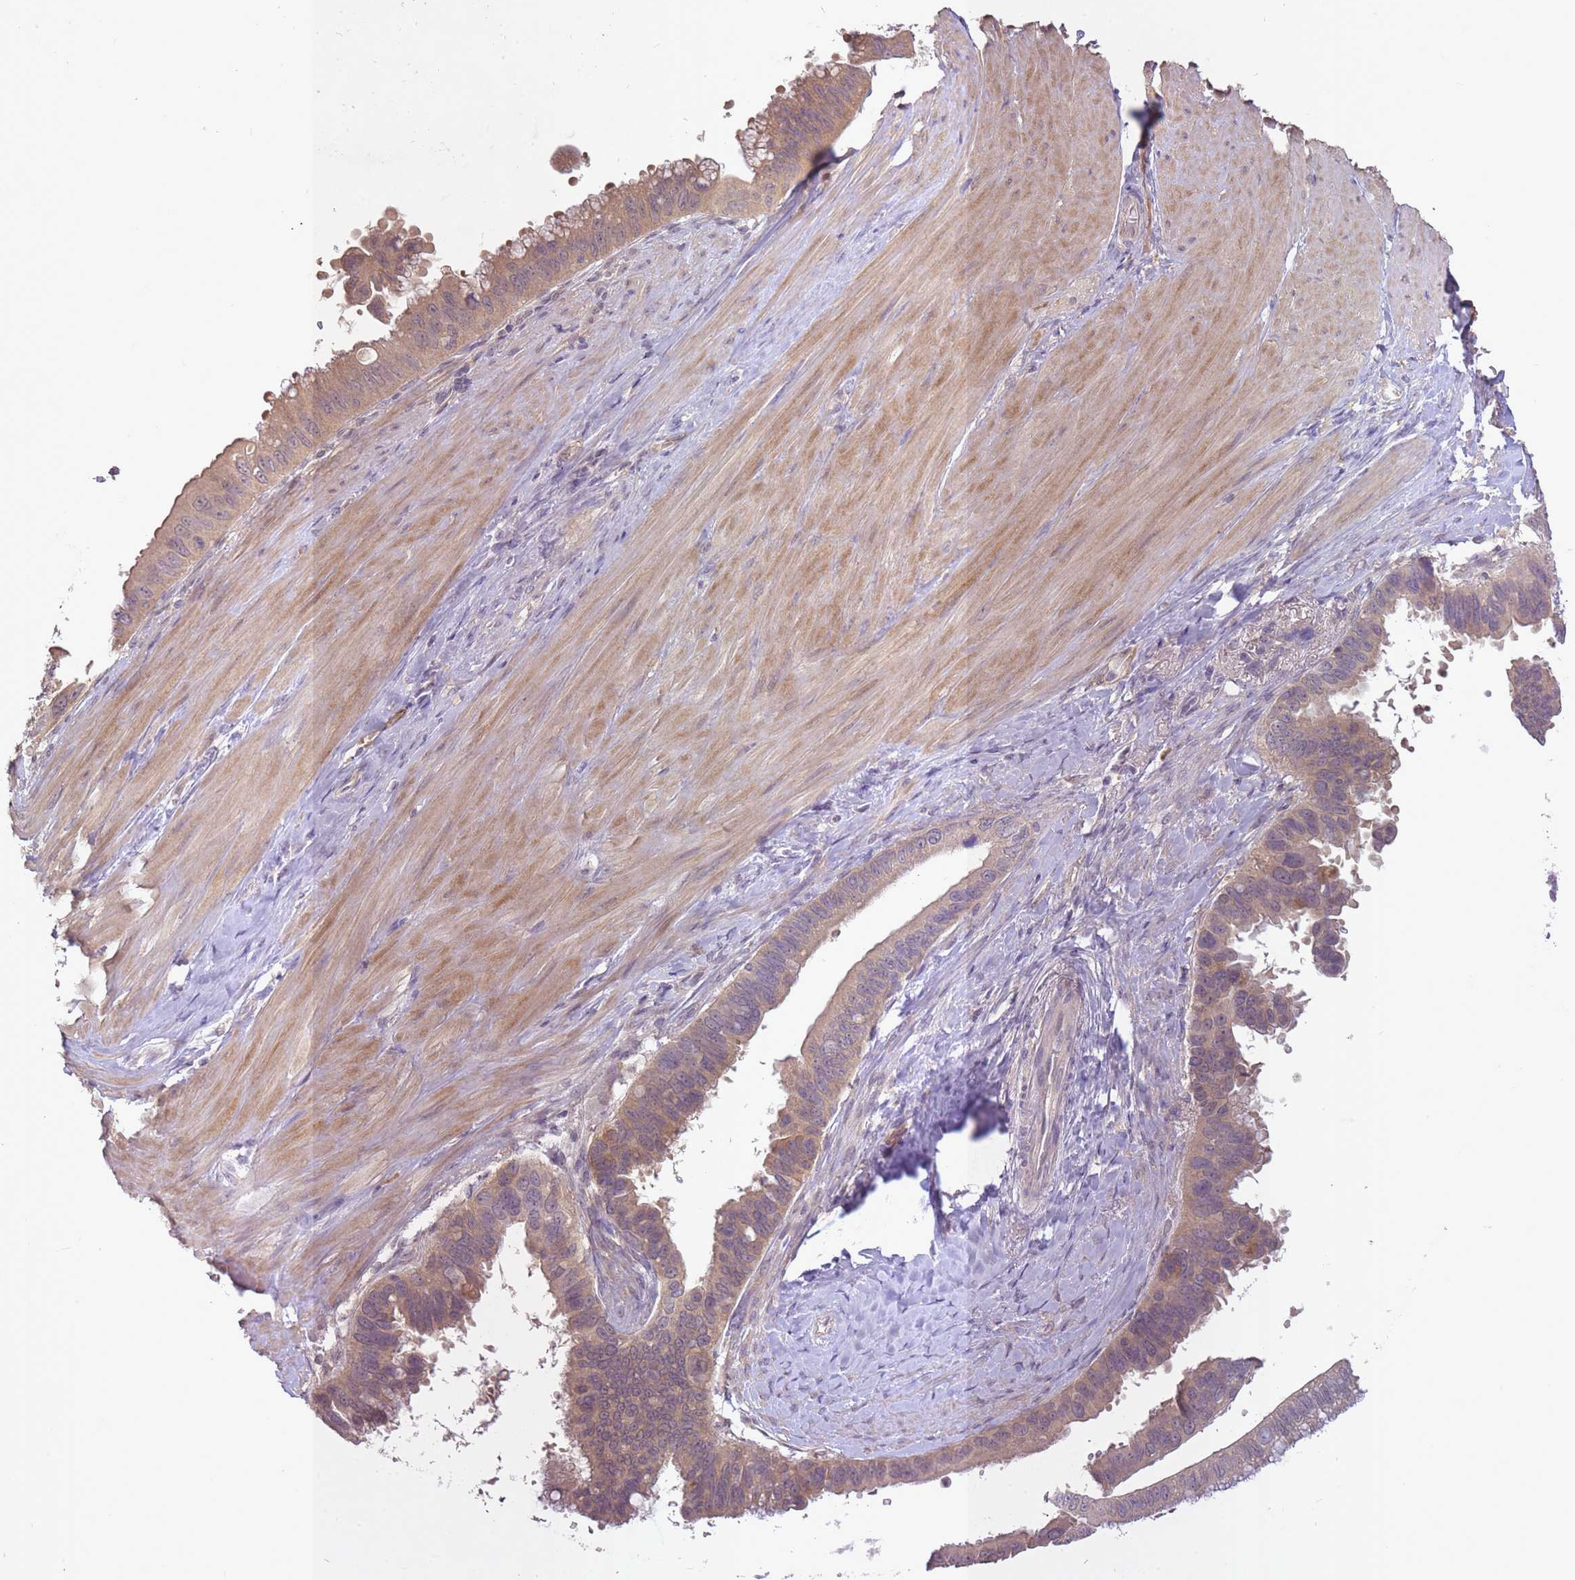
{"staining": {"intensity": "moderate", "quantity": "25%-75%", "location": "cytoplasmic/membranous"}, "tissue": "pancreatic cancer", "cell_type": "Tumor cells", "image_type": "cancer", "snomed": [{"axis": "morphology", "description": "Inflammation, NOS"}, {"axis": "morphology", "description": "Adenocarcinoma, NOS"}, {"axis": "topography", "description": "Pancreas"}], "caption": "Immunohistochemistry (IHC) histopathology image of human adenocarcinoma (pancreatic) stained for a protein (brown), which displays medium levels of moderate cytoplasmic/membranous positivity in about 25%-75% of tumor cells.", "gene": "LRATD2", "patient": {"sex": "female", "age": 56}}